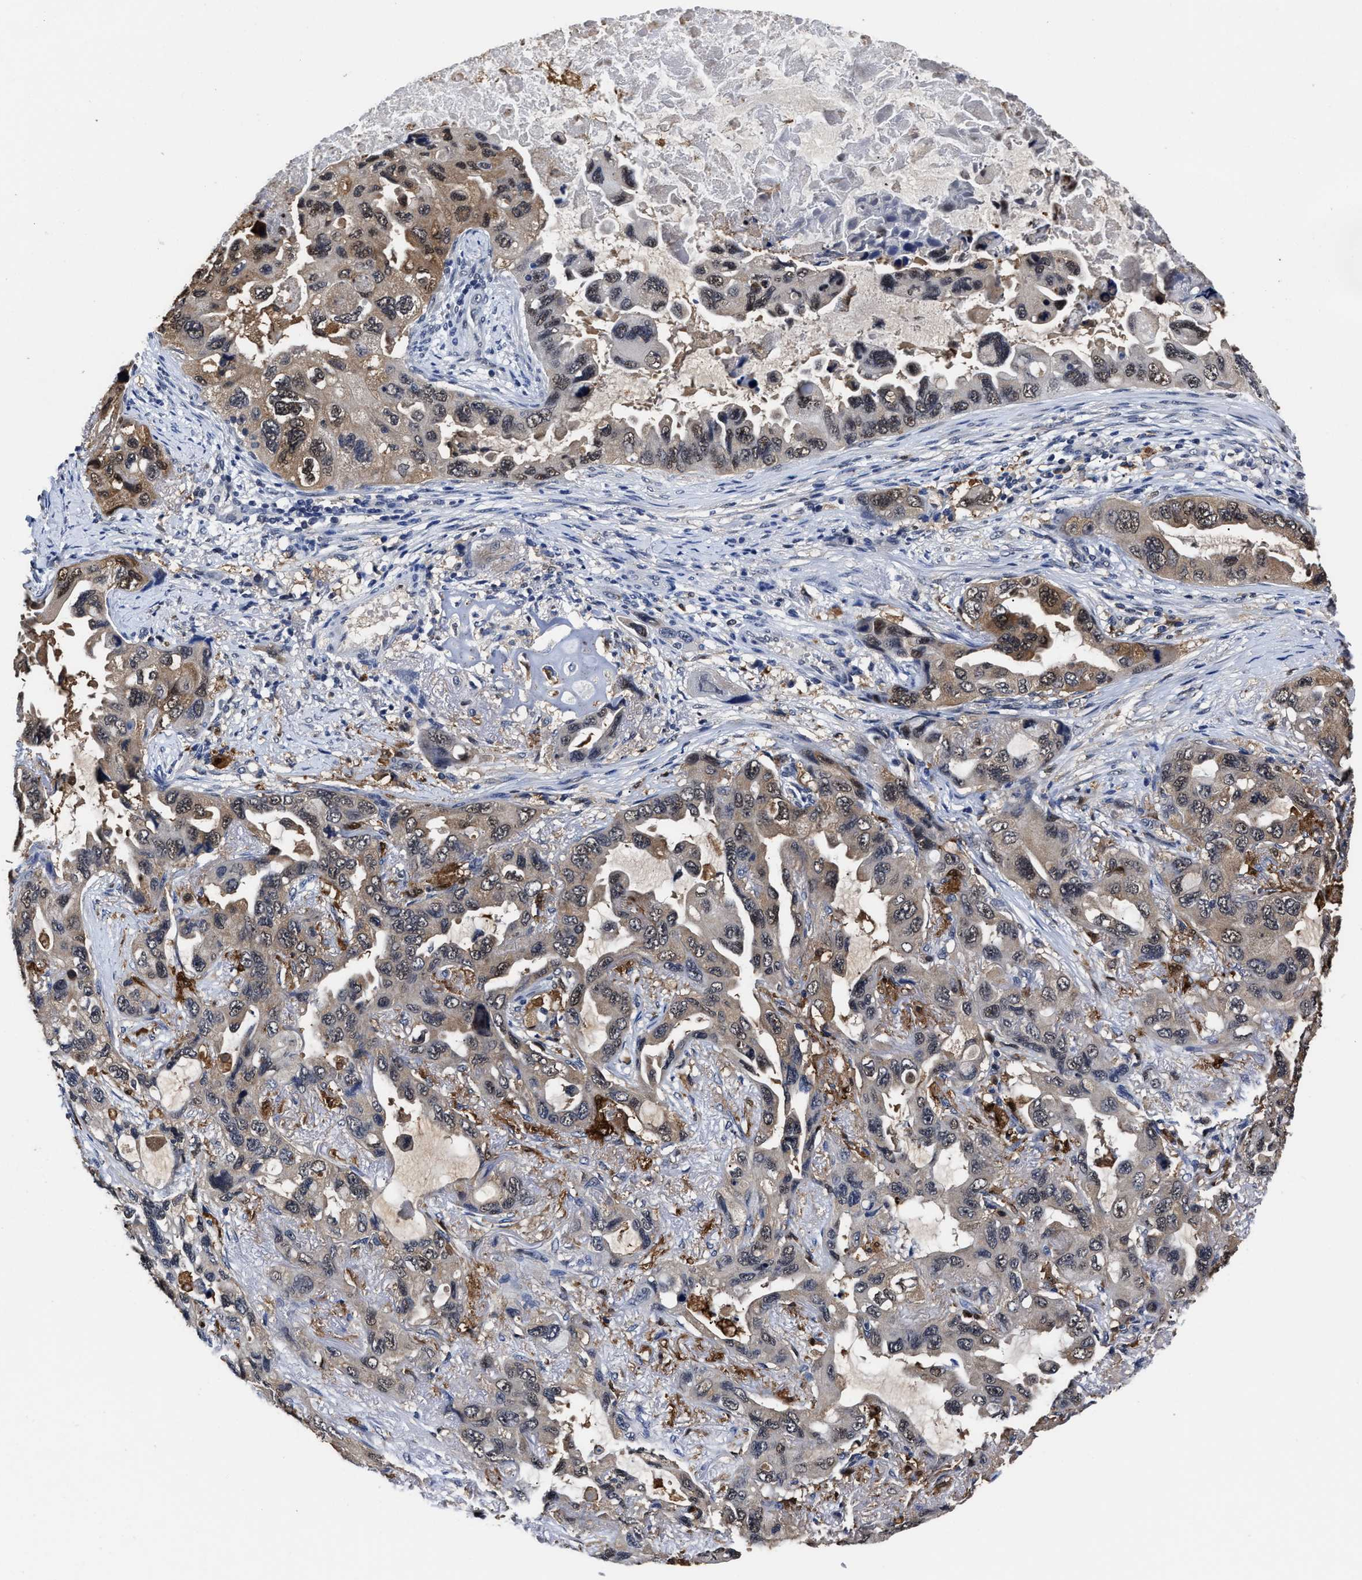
{"staining": {"intensity": "moderate", "quantity": "<25%", "location": "cytoplasmic/membranous,nuclear"}, "tissue": "lung cancer", "cell_type": "Tumor cells", "image_type": "cancer", "snomed": [{"axis": "morphology", "description": "Squamous cell carcinoma, NOS"}, {"axis": "topography", "description": "Lung"}], "caption": "High-power microscopy captured an IHC photomicrograph of squamous cell carcinoma (lung), revealing moderate cytoplasmic/membranous and nuclear positivity in about <25% of tumor cells. (IHC, brightfield microscopy, high magnification).", "gene": "PRPF4B", "patient": {"sex": "female", "age": 73}}